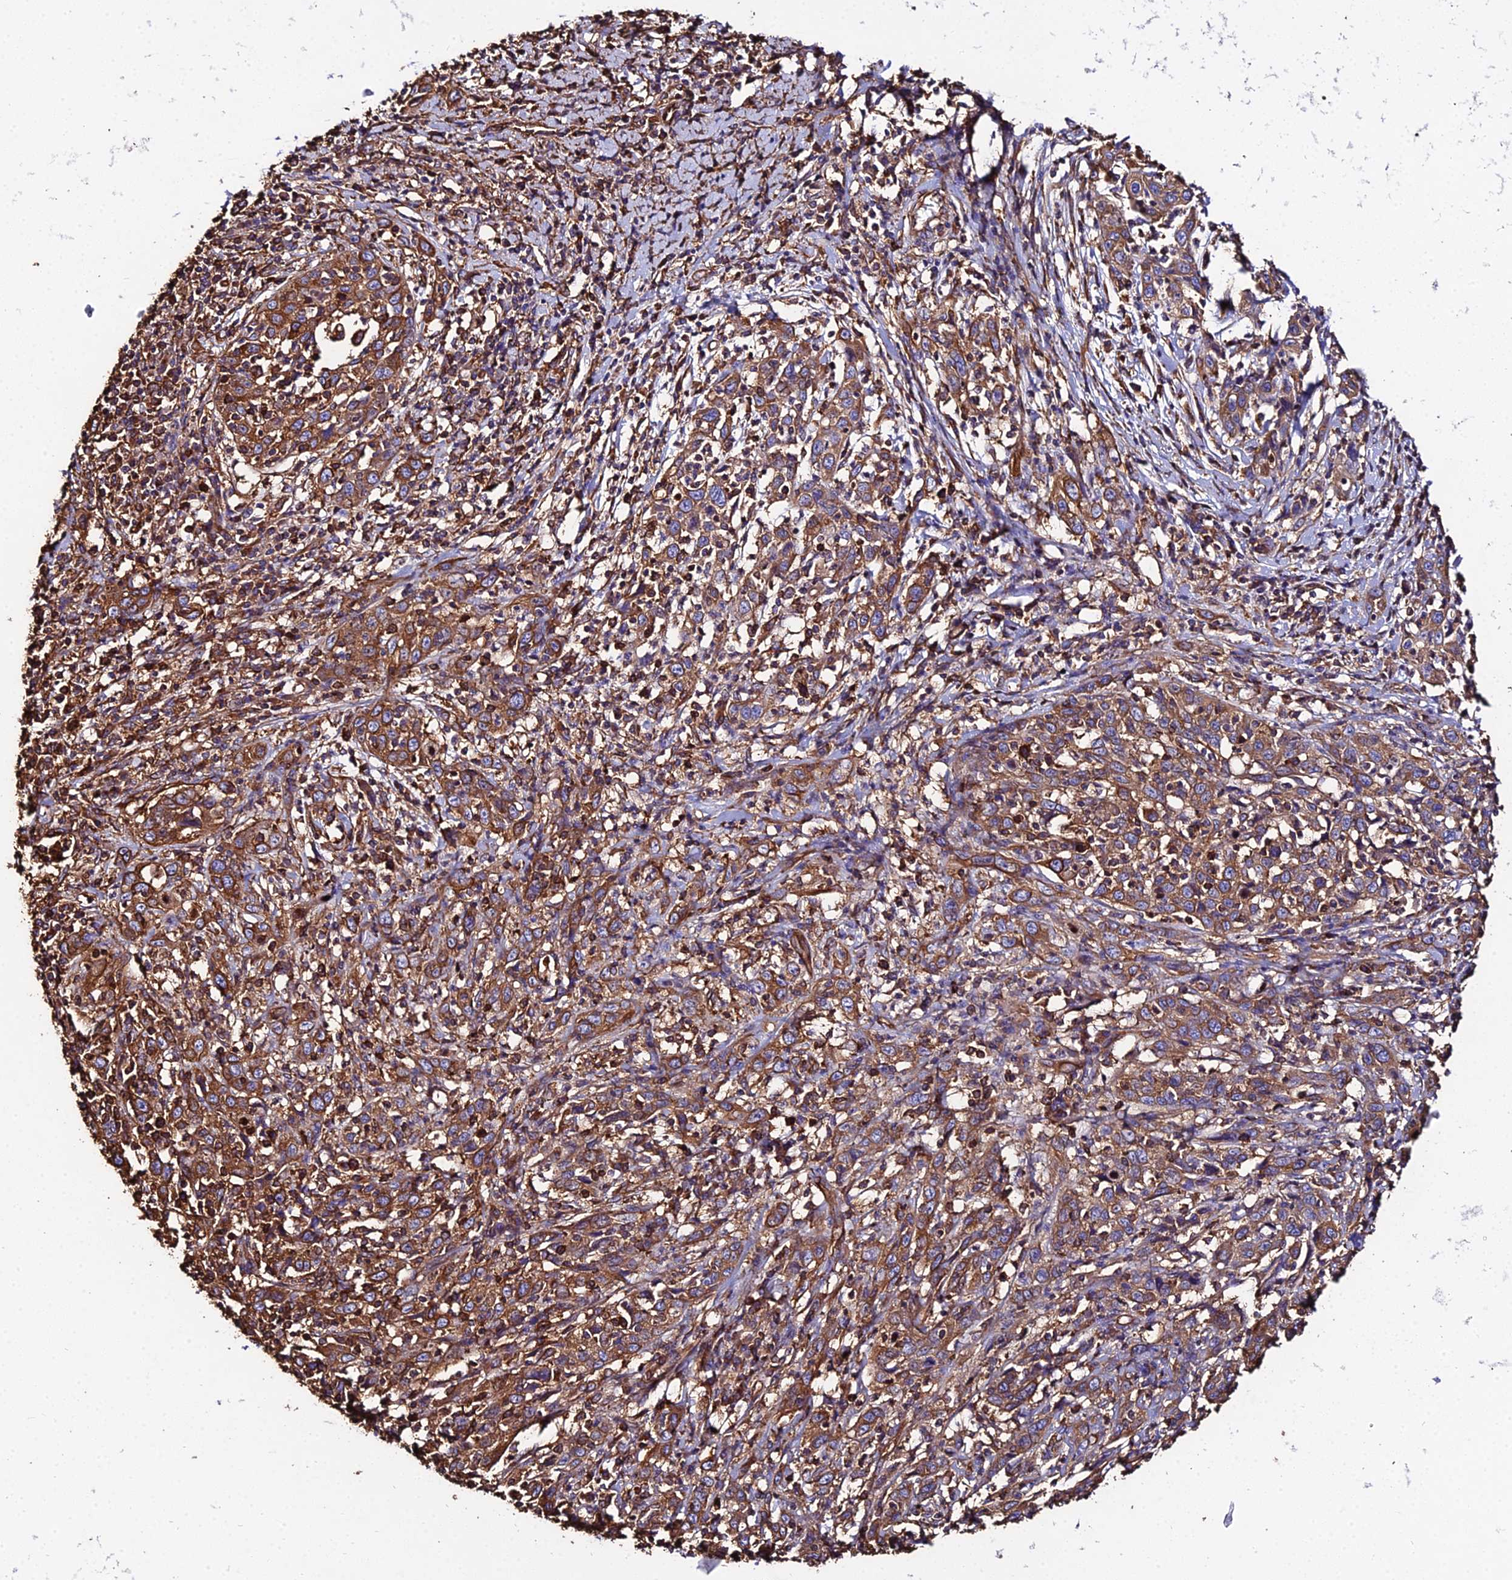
{"staining": {"intensity": "moderate", "quantity": ">75%", "location": "cytoplasmic/membranous"}, "tissue": "cervical cancer", "cell_type": "Tumor cells", "image_type": "cancer", "snomed": [{"axis": "morphology", "description": "Squamous cell carcinoma, NOS"}, {"axis": "topography", "description": "Cervix"}], "caption": "Cervical squamous cell carcinoma stained for a protein displays moderate cytoplasmic/membranous positivity in tumor cells. (DAB IHC with brightfield microscopy, high magnification).", "gene": "TUBA3D", "patient": {"sex": "female", "age": 46}}